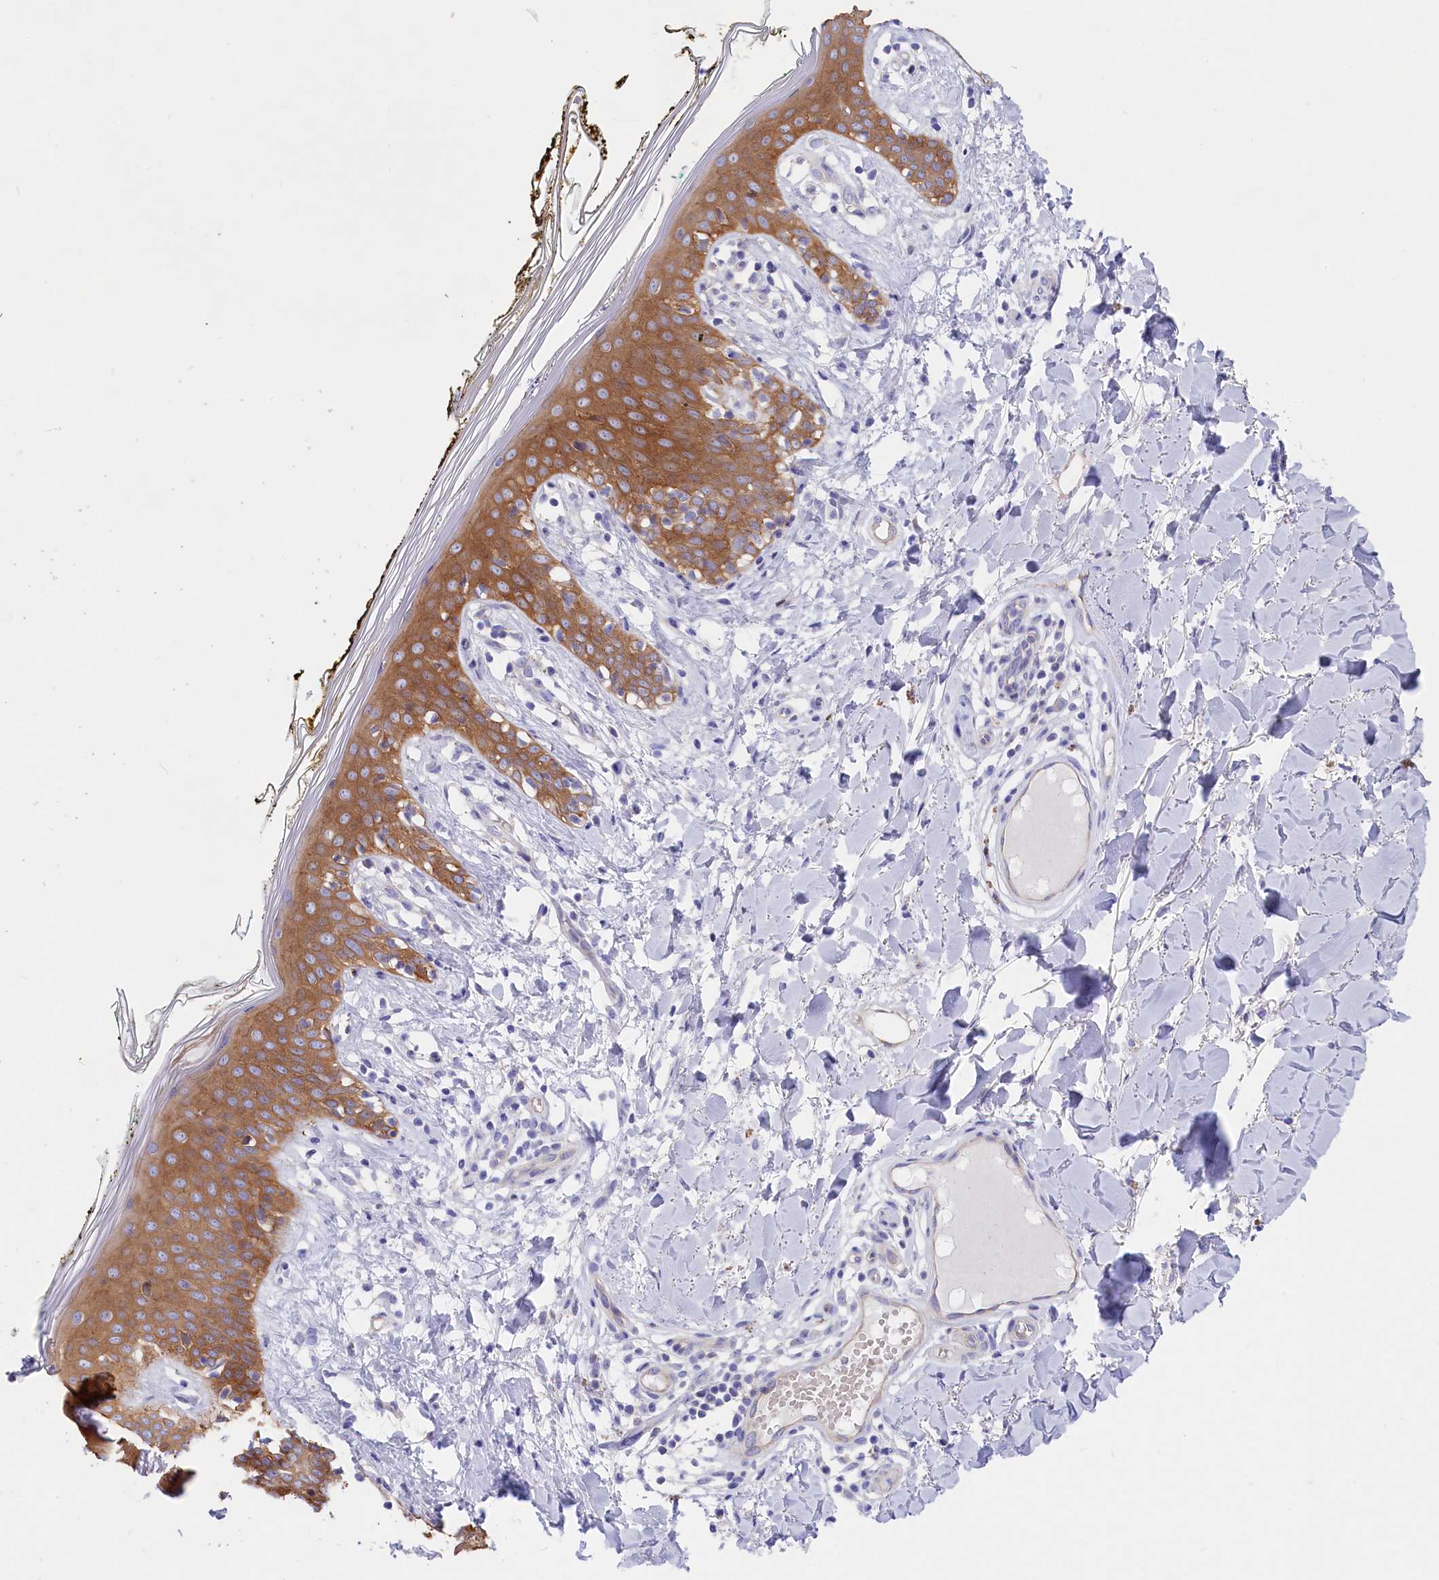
{"staining": {"intensity": "negative", "quantity": "none", "location": "none"}, "tissue": "skin", "cell_type": "Fibroblasts", "image_type": "normal", "snomed": [{"axis": "morphology", "description": "Normal tissue, NOS"}, {"axis": "topography", "description": "Skin"}], "caption": "The immunohistochemistry (IHC) image has no significant expression in fibroblasts of skin. (DAB immunohistochemistry (IHC), high magnification).", "gene": "PPP1R13L", "patient": {"sex": "female", "age": 34}}